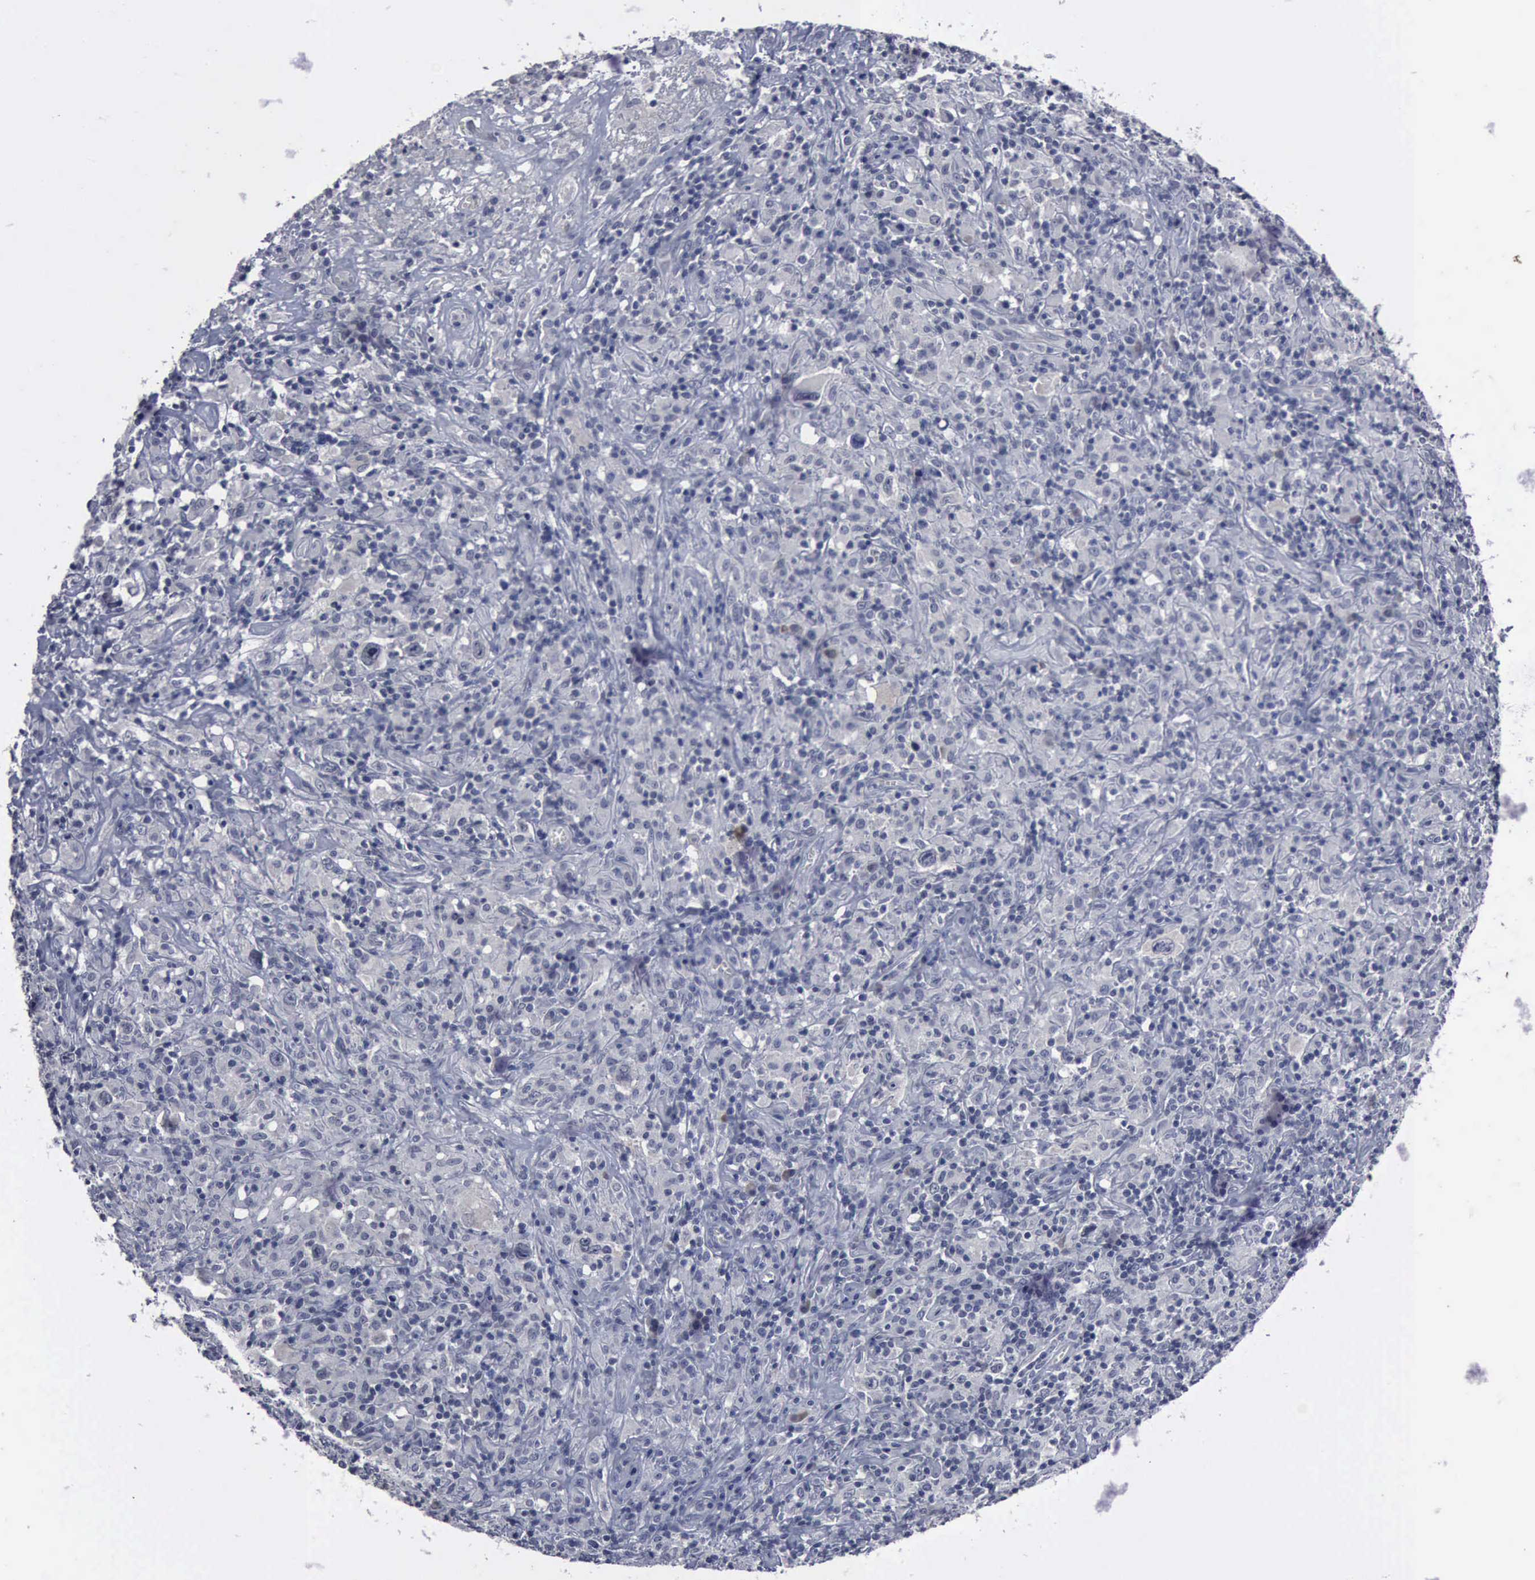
{"staining": {"intensity": "negative", "quantity": "none", "location": "none"}, "tissue": "lymphoma", "cell_type": "Tumor cells", "image_type": "cancer", "snomed": [{"axis": "morphology", "description": "Hodgkin's disease, NOS"}, {"axis": "topography", "description": "Lymph node"}], "caption": "IHC histopathology image of human Hodgkin's disease stained for a protein (brown), which shows no positivity in tumor cells. (IHC, brightfield microscopy, high magnification).", "gene": "MYO18B", "patient": {"sex": "male", "age": 46}}